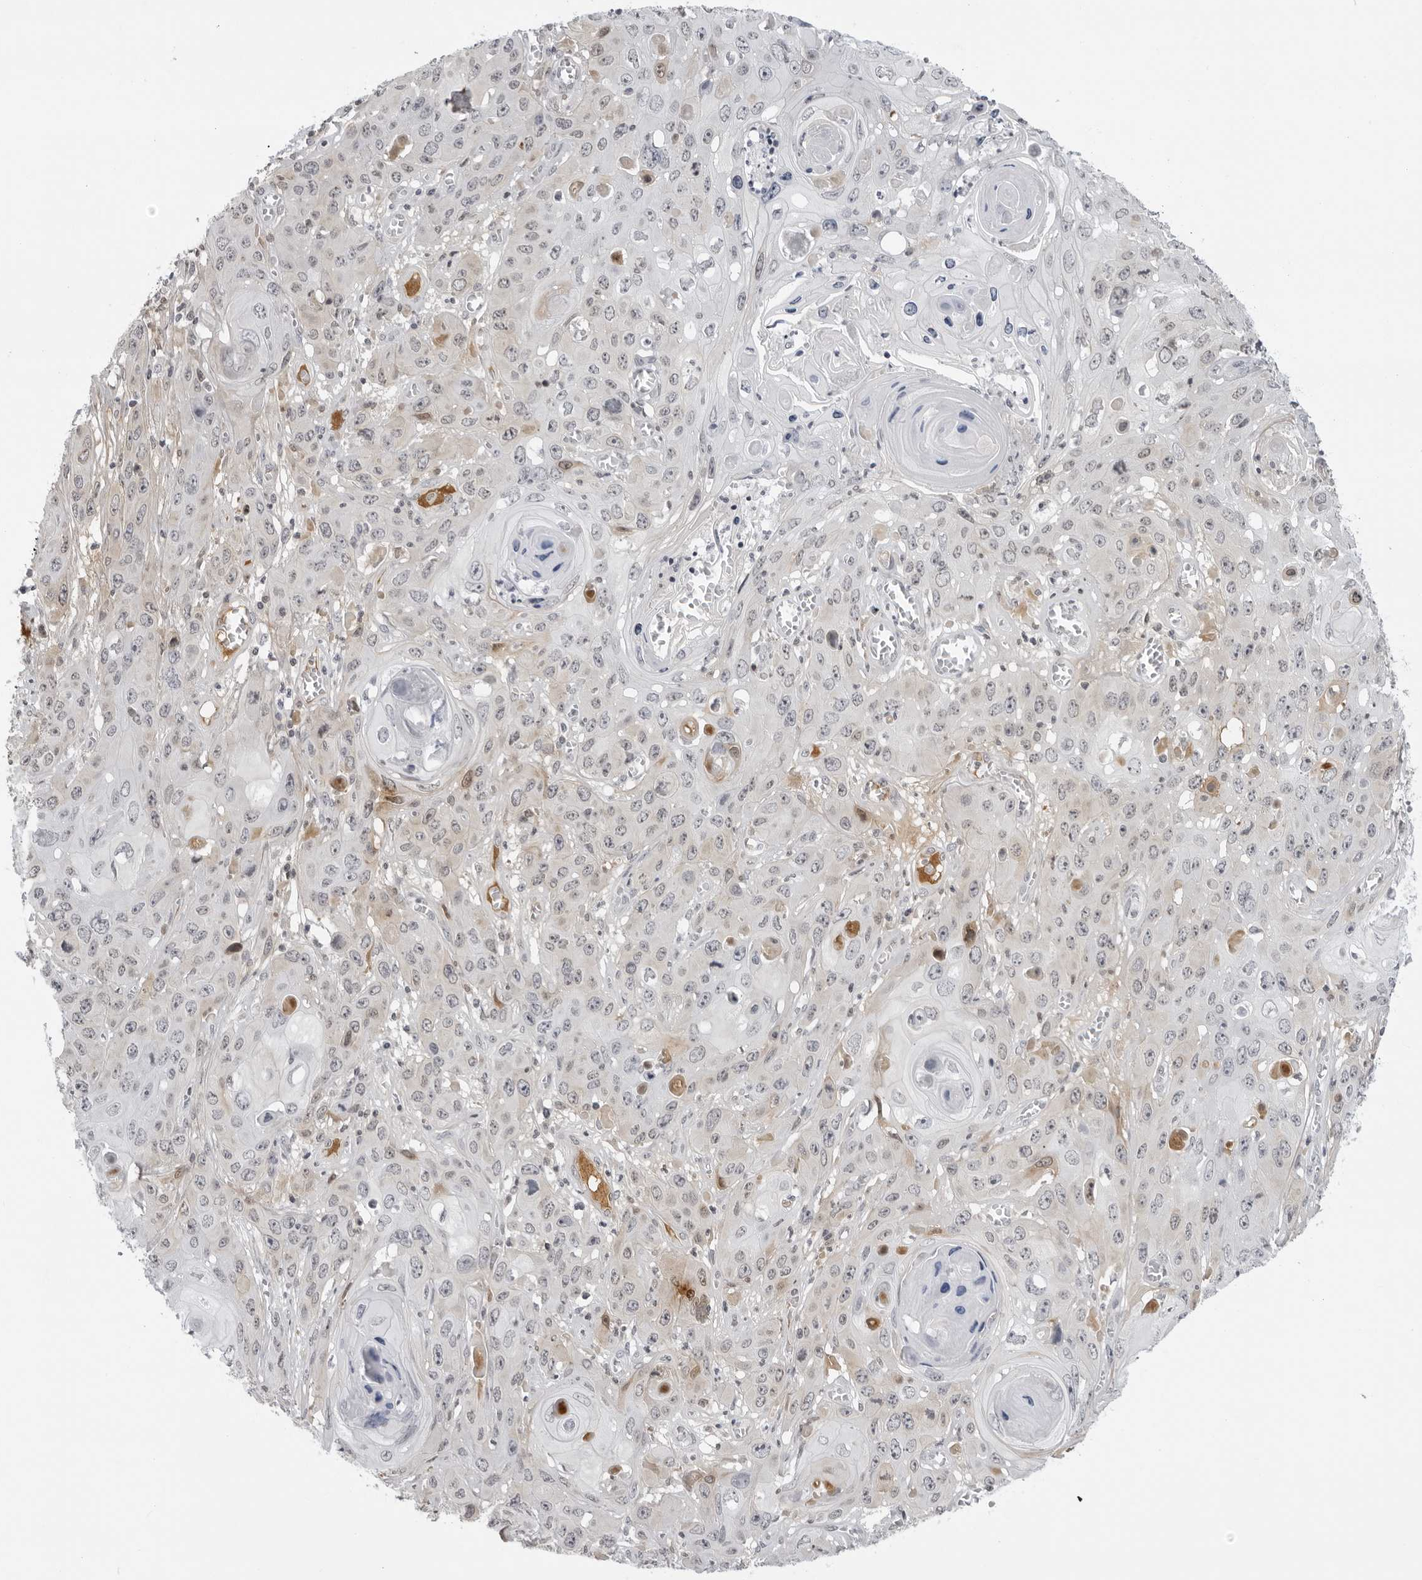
{"staining": {"intensity": "negative", "quantity": "none", "location": "none"}, "tissue": "skin cancer", "cell_type": "Tumor cells", "image_type": "cancer", "snomed": [{"axis": "morphology", "description": "Squamous cell carcinoma, NOS"}, {"axis": "topography", "description": "Skin"}], "caption": "Immunohistochemistry of human squamous cell carcinoma (skin) shows no staining in tumor cells. (Immunohistochemistry (ihc), brightfield microscopy, high magnification).", "gene": "SERPINF2", "patient": {"sex": "male", "age": 55}}